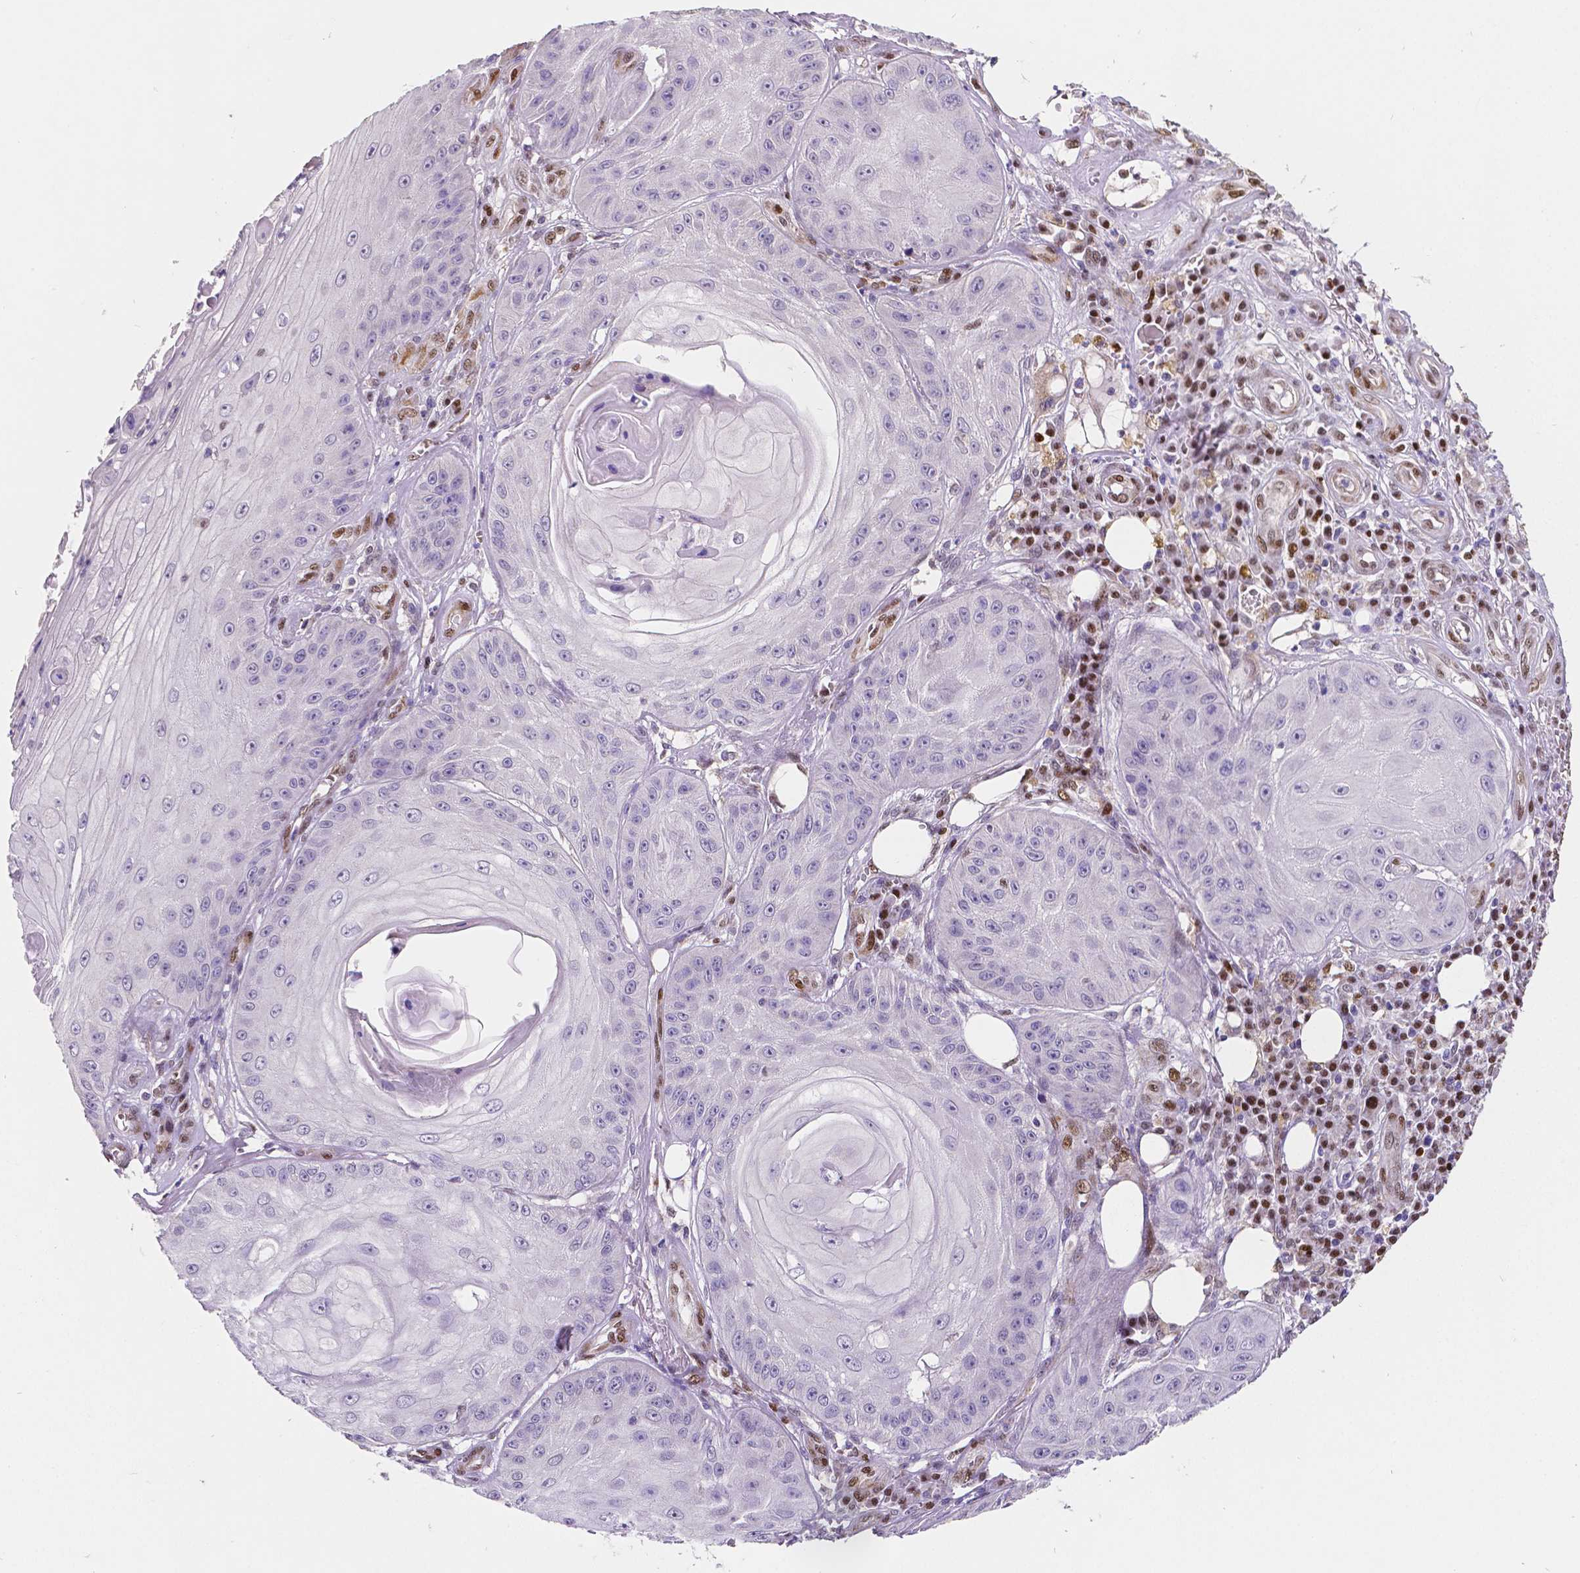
{"staining": {"intensity": "negative", "quantity": "none", "location": "none"}, "tissue": "skin cancer", "cell_type": "Tumor cells", "image_type": "cancer", "snomed": [{"axis": "morphology", "description": "Squamous cell carcinoma, NOS"}, {"axis": "topography", "description": "Skin"}], "caption": "A micrograph of human skin squamous cell carcinoma is negative for staining in tumor cells.", "gene": "MEF2C", "patient": {"sex": "male", "age": 70}}